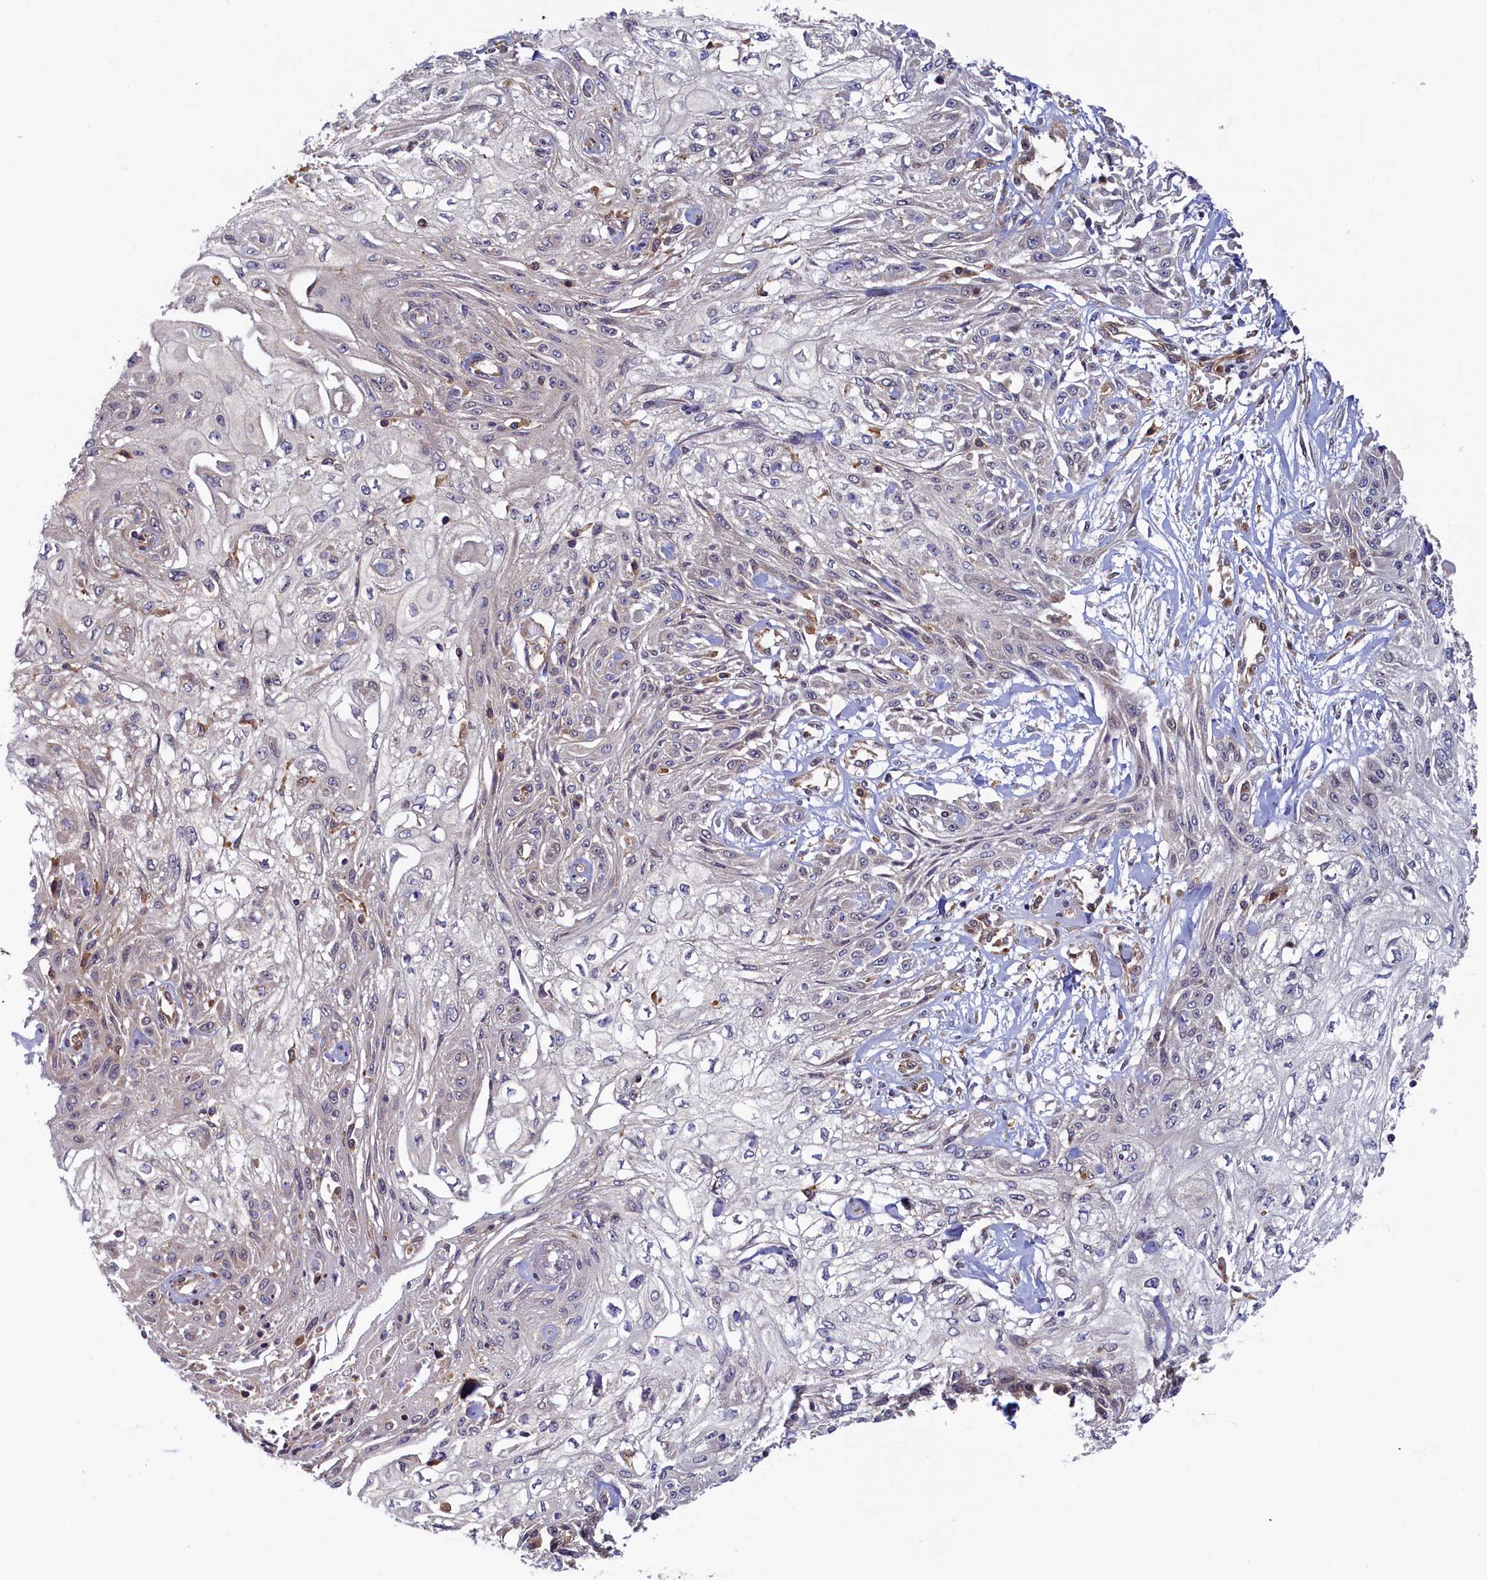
{"staining": {"intensity": "weak", "quantity": "<25%", "location": "cytoplasmic/membranous"}, "tissue": "skin cancer", "cell_type": "Tumor cells", "image_type": "cancer", "snomed": [{"axis": "morphology", "description": "Squamous cell carcinoma, NOS"}, {"axis": "morphology", "description": "Squamous cell carcinoma, metastatic, NOS"}, {"axis": "topography", "description": "Skin"}, {"axis": "topography", "description": "Lymph node"}], "caption": "Histopathology image shows no protein positivity in tumor cells of skin squamous cell carcinoma tissue.", "gene": "STX12", "patient": {"sex": "male", "age": 75}}